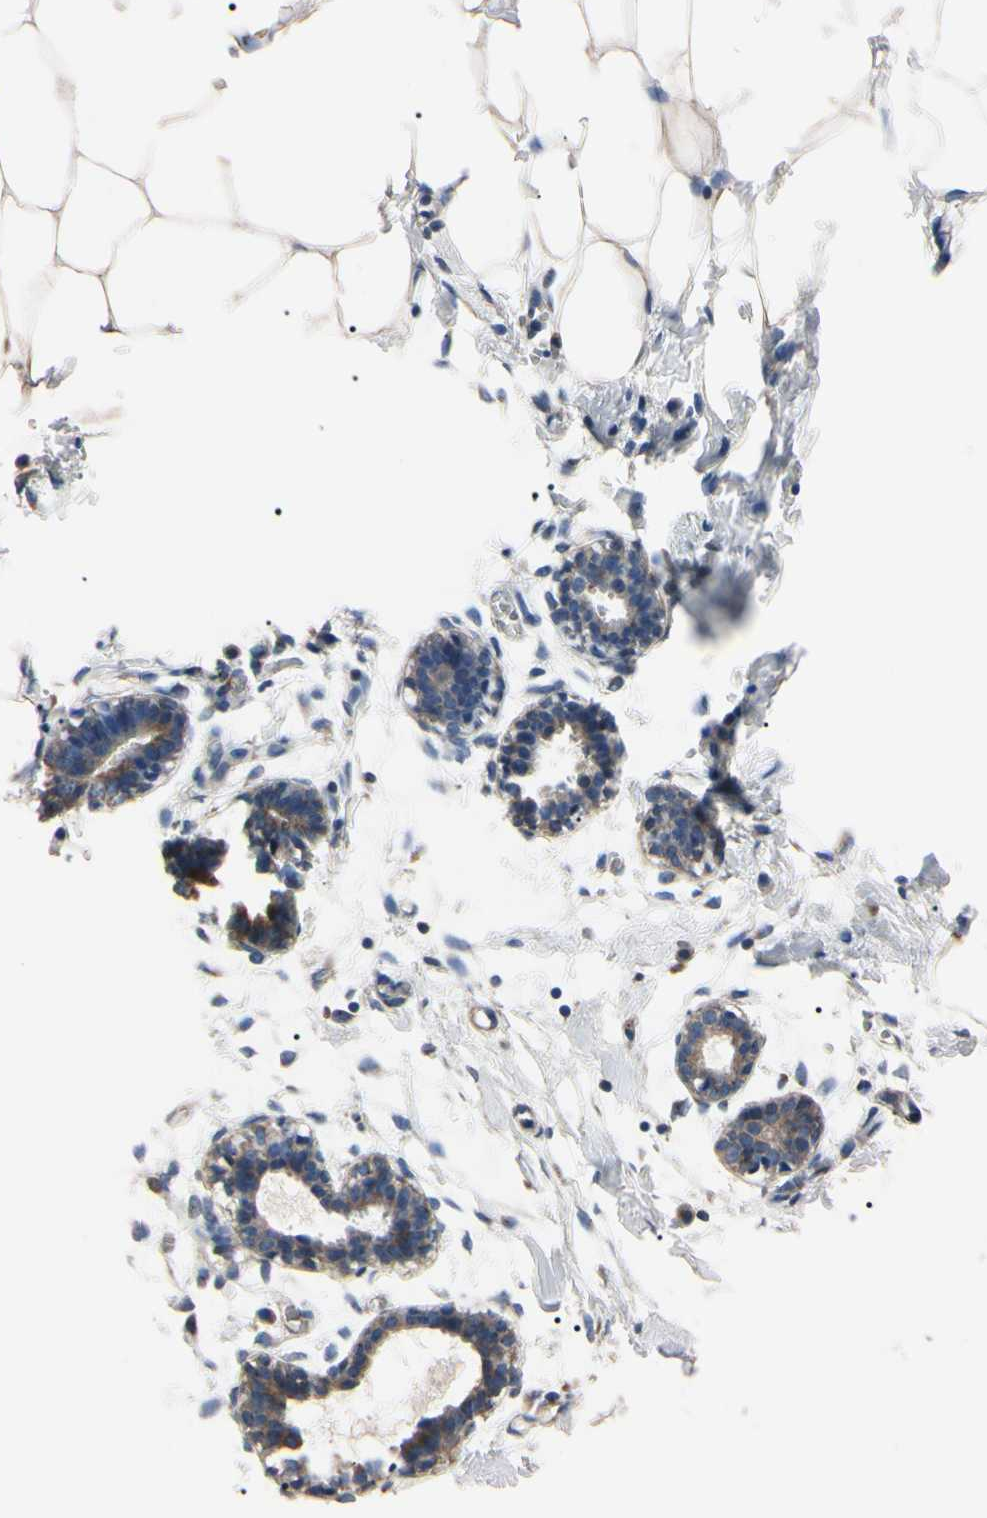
{"staining": {"intensity": "weak", "quantity": "25%-75%", "location": "cytoplasmic/membranous"}, "tissue": "breast", "cell_type": "Adipocytes", "image_type": "normal", "snomed": [{"axis": "morphology", "description": "Normal tissue, NOS"}, {"axis": "topography", "description": "Breast"}], "caption": "The immunohistochemical stain shows weak cytoplasmic/membranous staining in adipocytes of normal breast.", "gene": "PRKACA", "patient": {"sex": "female", "age": 27}}